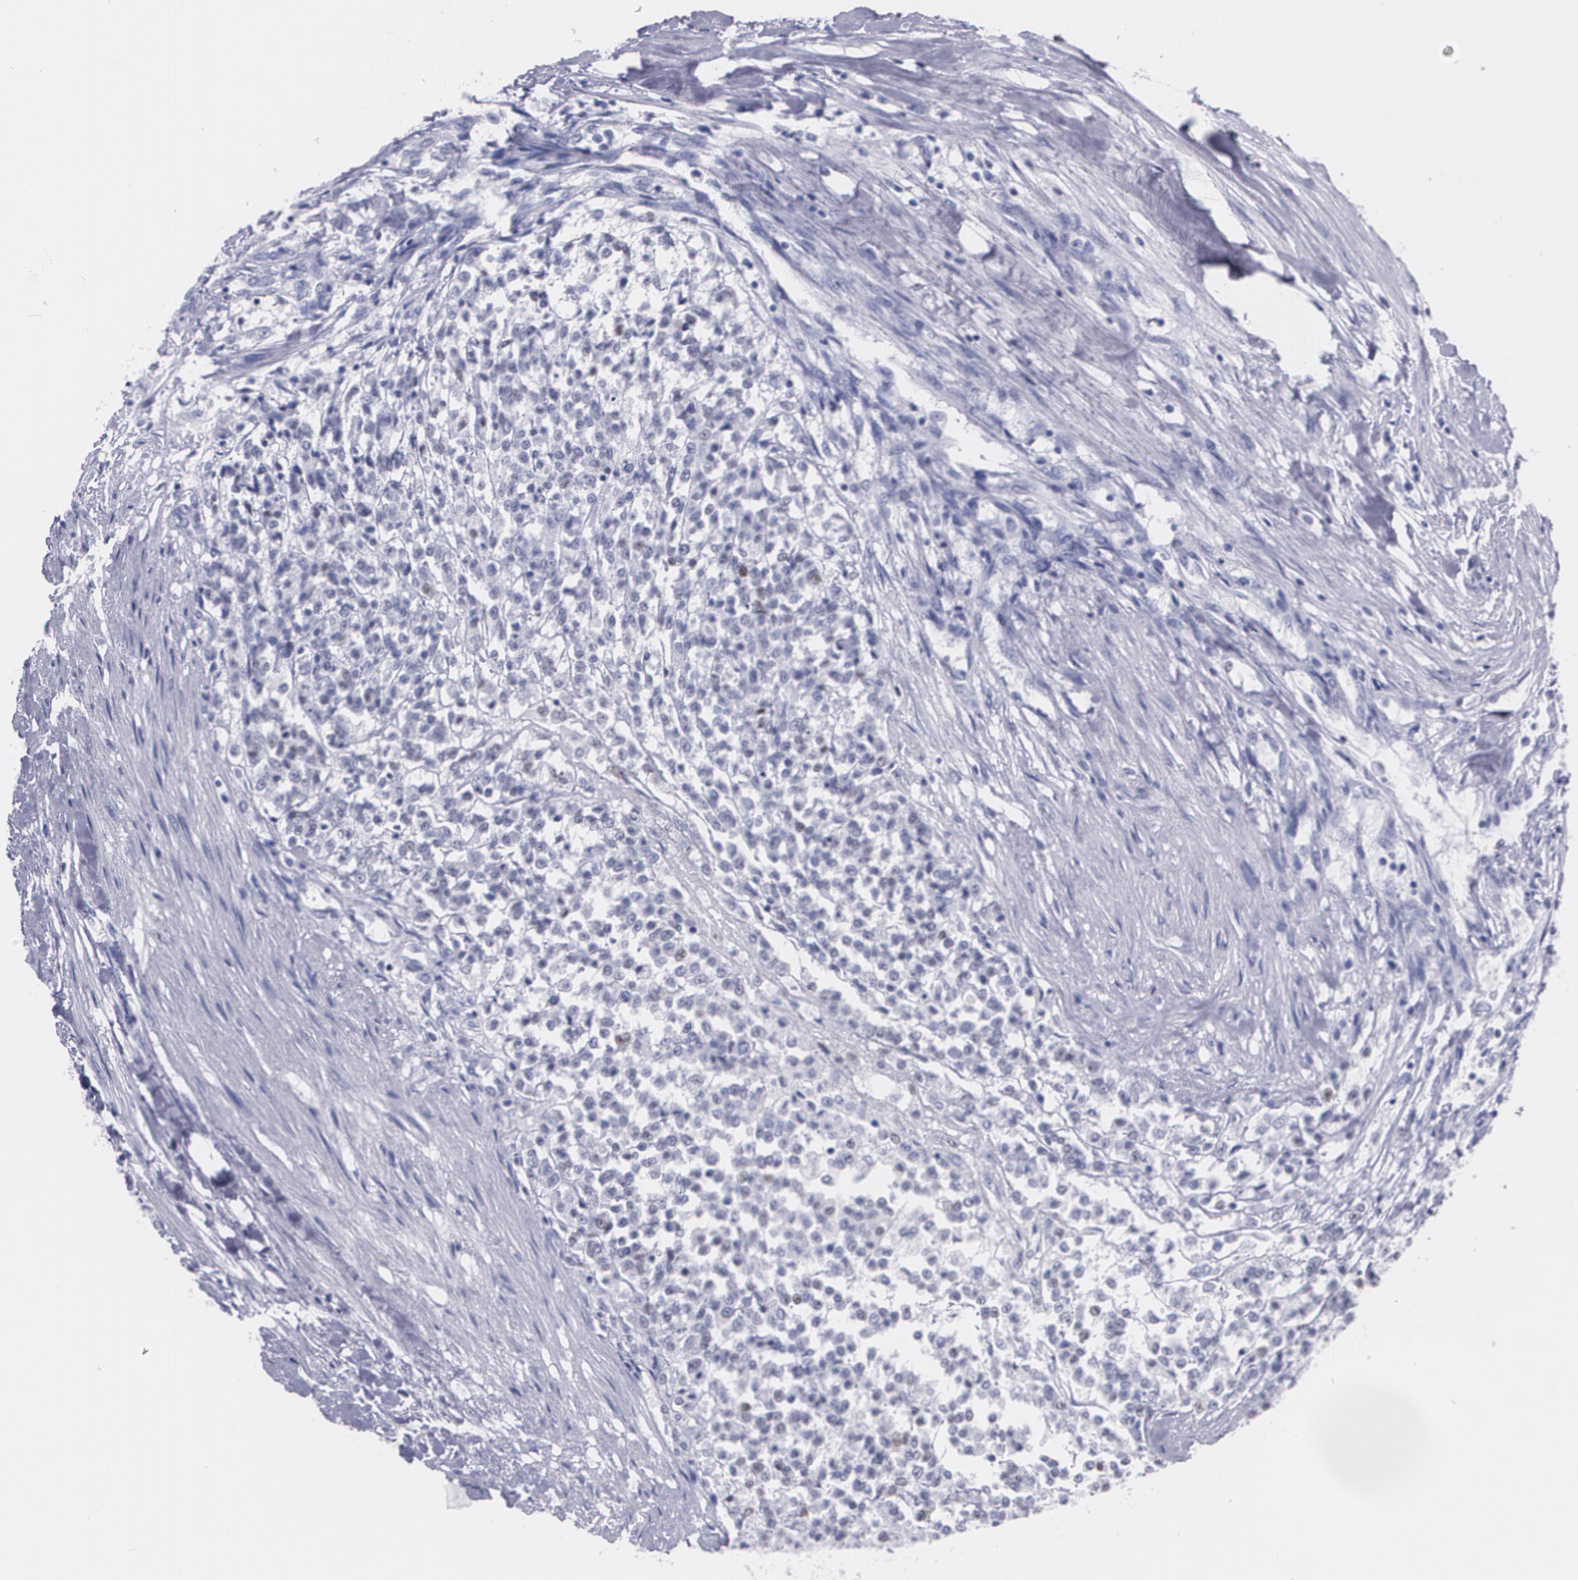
{"staining": {"intensity": "moderate", "quantity": "<25%", "location": "nuclear"}, "tissue": "testis cancer", "cell_type": "Tumor cells", "image_type": "cancer", "snomed": [{"axis": "morphology", "description": "Seminoma, NOS"}, {"axis": "topography", "description": "Testis"}], "caption": "The immunohistochemical stain shows moderate nuclear staining in tumor cells of testis cancer tissue. (DAB IHC, brown staining for protein, blue staining for nuclei).", "gene": "TP53", "patient": {"sex": "male", "age": 59}}